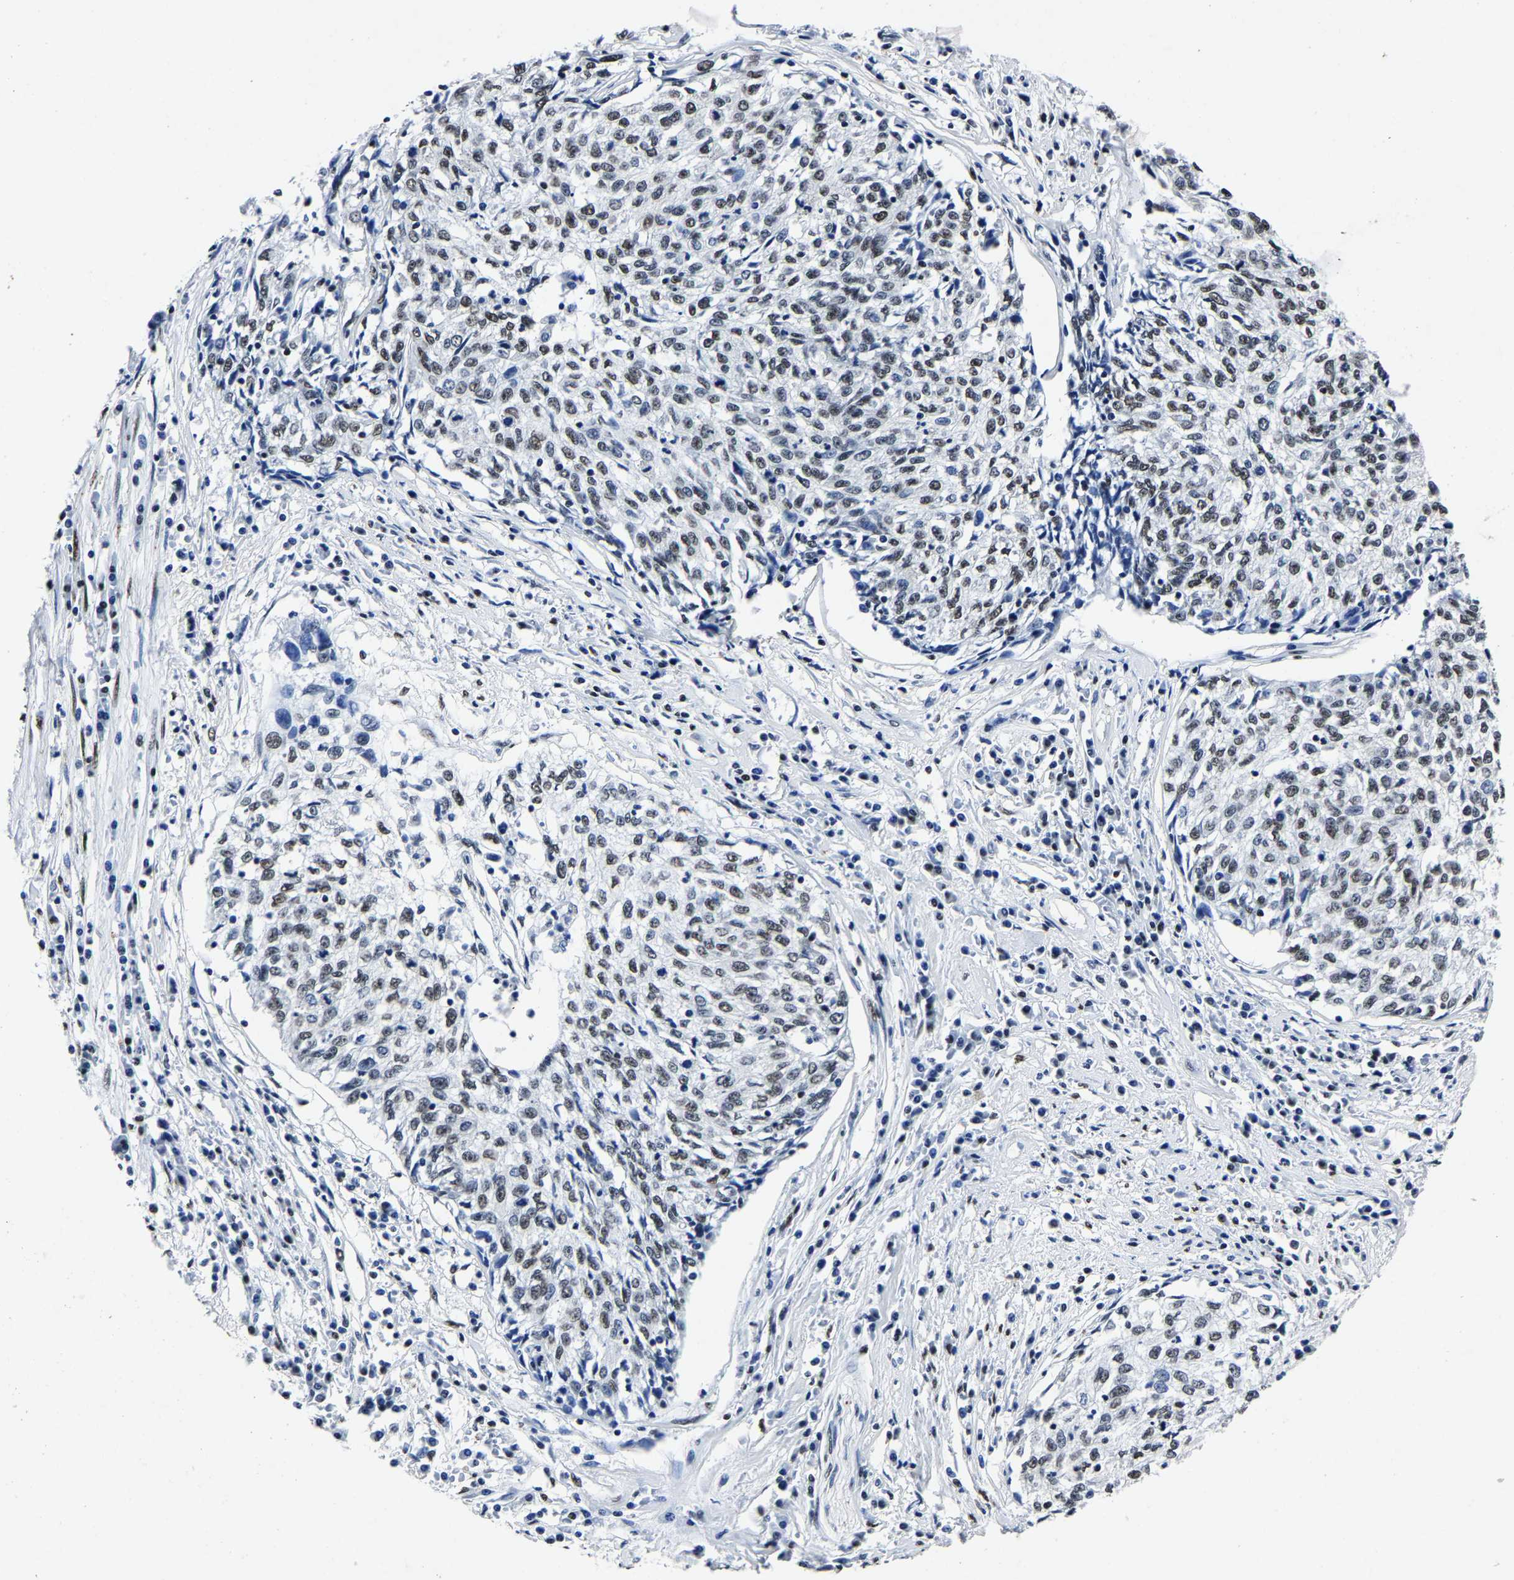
{"staining": {"intensity": "weak", "quantity": "25%-75%", "location": "nuclear"}, "tissue": "cervical cancer", "cell_type": "Tumor cells", "image_type": "cancer", "snomed": [{"axis": "morphology", "description": "Squamous cell carcinoma, NOS"}, {"axis": "topography", "description": "Cervix"}], "caption": "A high-resolution image shows immunohistochemistry (IHC) staining of squamous cell carcinoma (cervical), which reveals weak nuclear positivity in about 25%-75% of tumor cells.", "gene": "RBM45", "patient": {"sex": "female", "age": 57}}